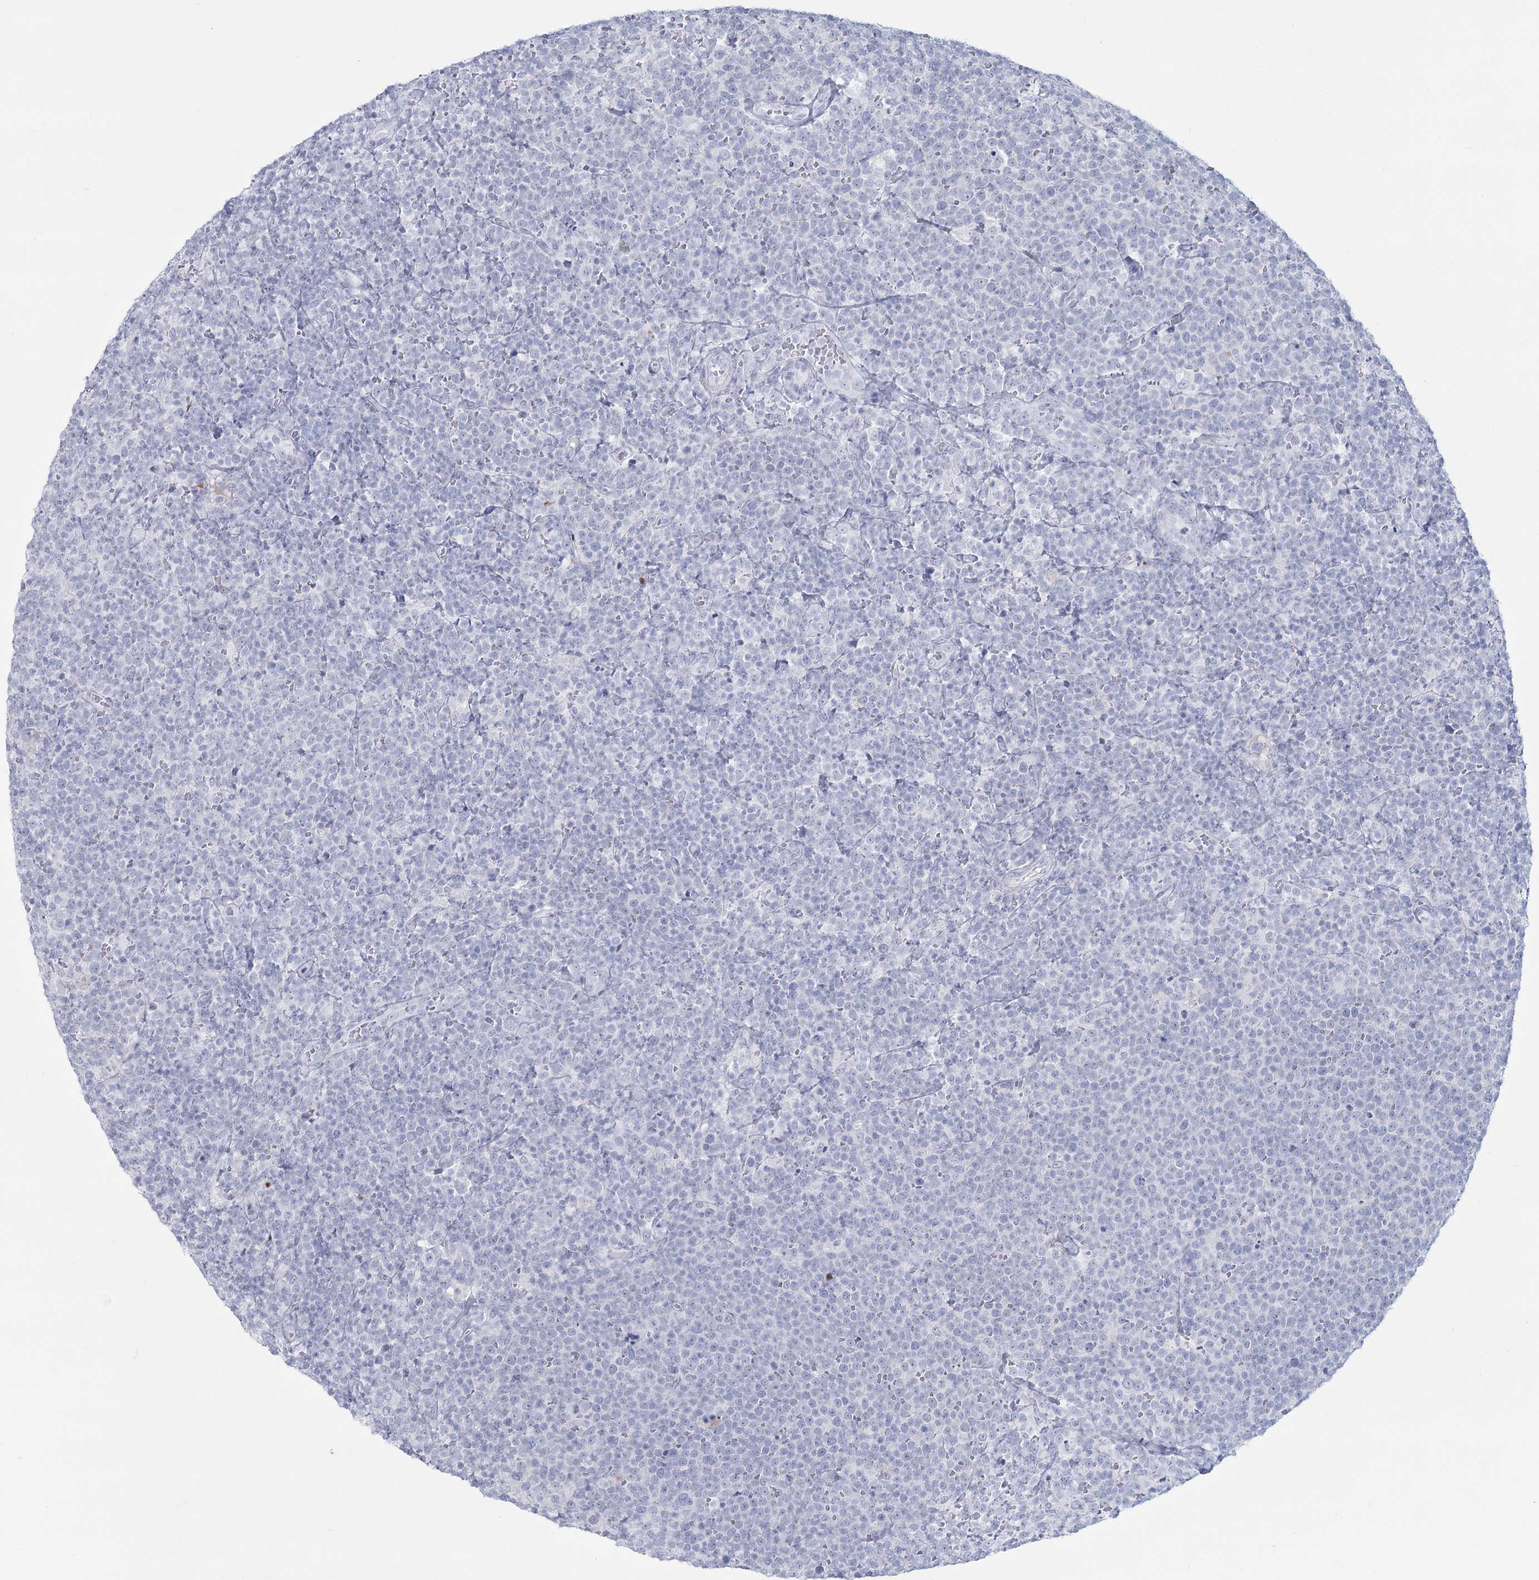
{"staining": {"intensity": "negative", "quantity": "none", "location": "none"}, "tissue": "lymphoma", "cell_type": "Tumor cells", "image_type": "cancer", "snomed": [{"axis": "morphology", "description": "Malignant lymphoma, non-Hodgkin's type, High grade"}, {"axis": "topography", "description": "Lymph node"}], "caption": "Protein analysis of lymphoma reveals no significant positivity in tumor cells.", "gene": "SLC6A19", "patient": {"sex": "male", "age": 61}}